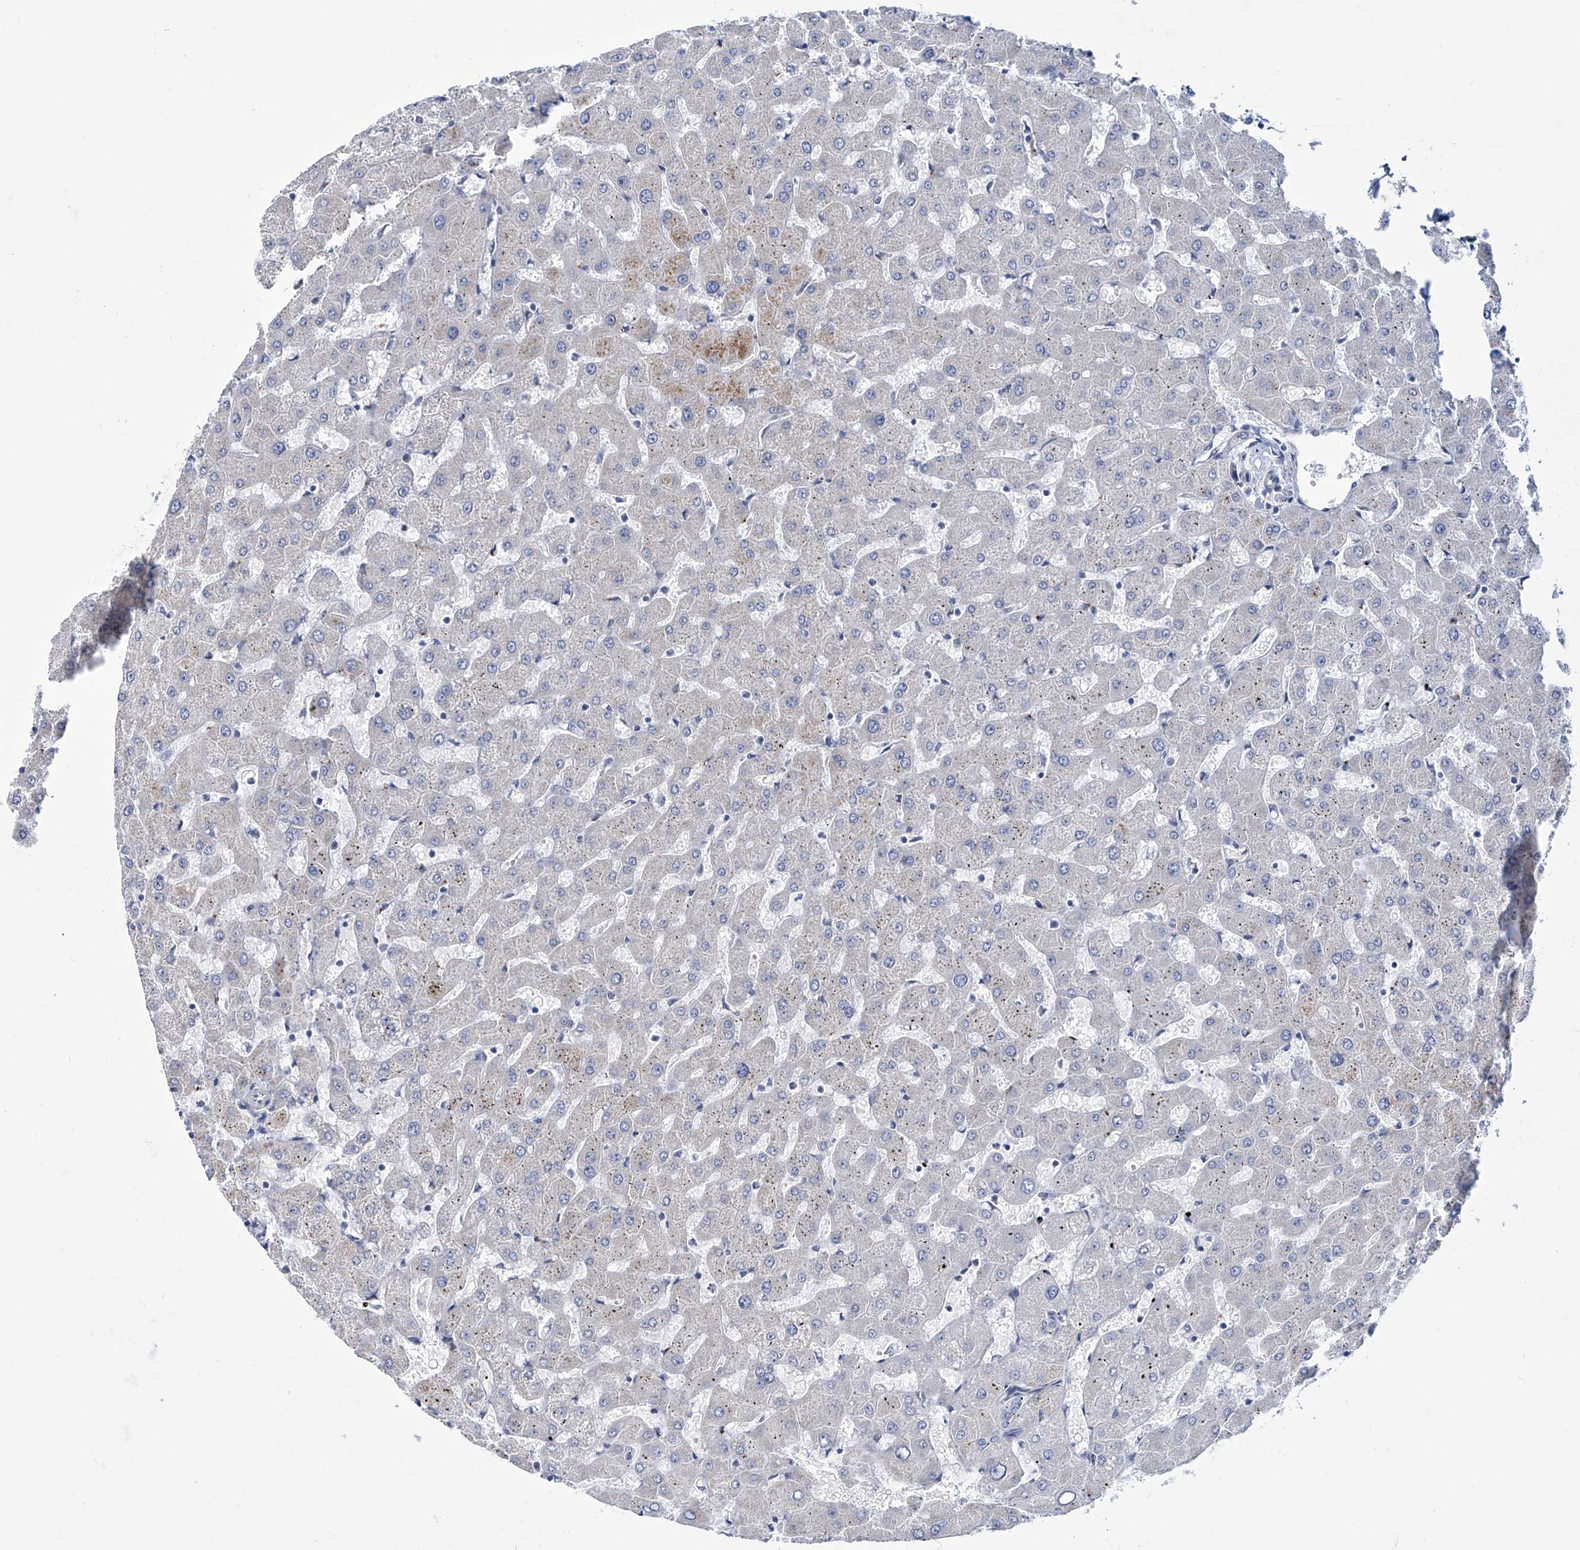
{"staining": {"intensity": "negative", "quantity": "none", "location": "none"}, "tissue": "liver", "cell_type": "Cholangiocytes", "image_type": "normal", "snomed": [{"axis": "morphology", "description": "Normal tissue, NOS"}, {"axis": "topography", "description": "Liver"}], "caption": "Protein analysis of benign liver displays no significant expression in cholangiocytes.", "gene": "TRIM60", "patient": {"sex": "female", "age": 63}}